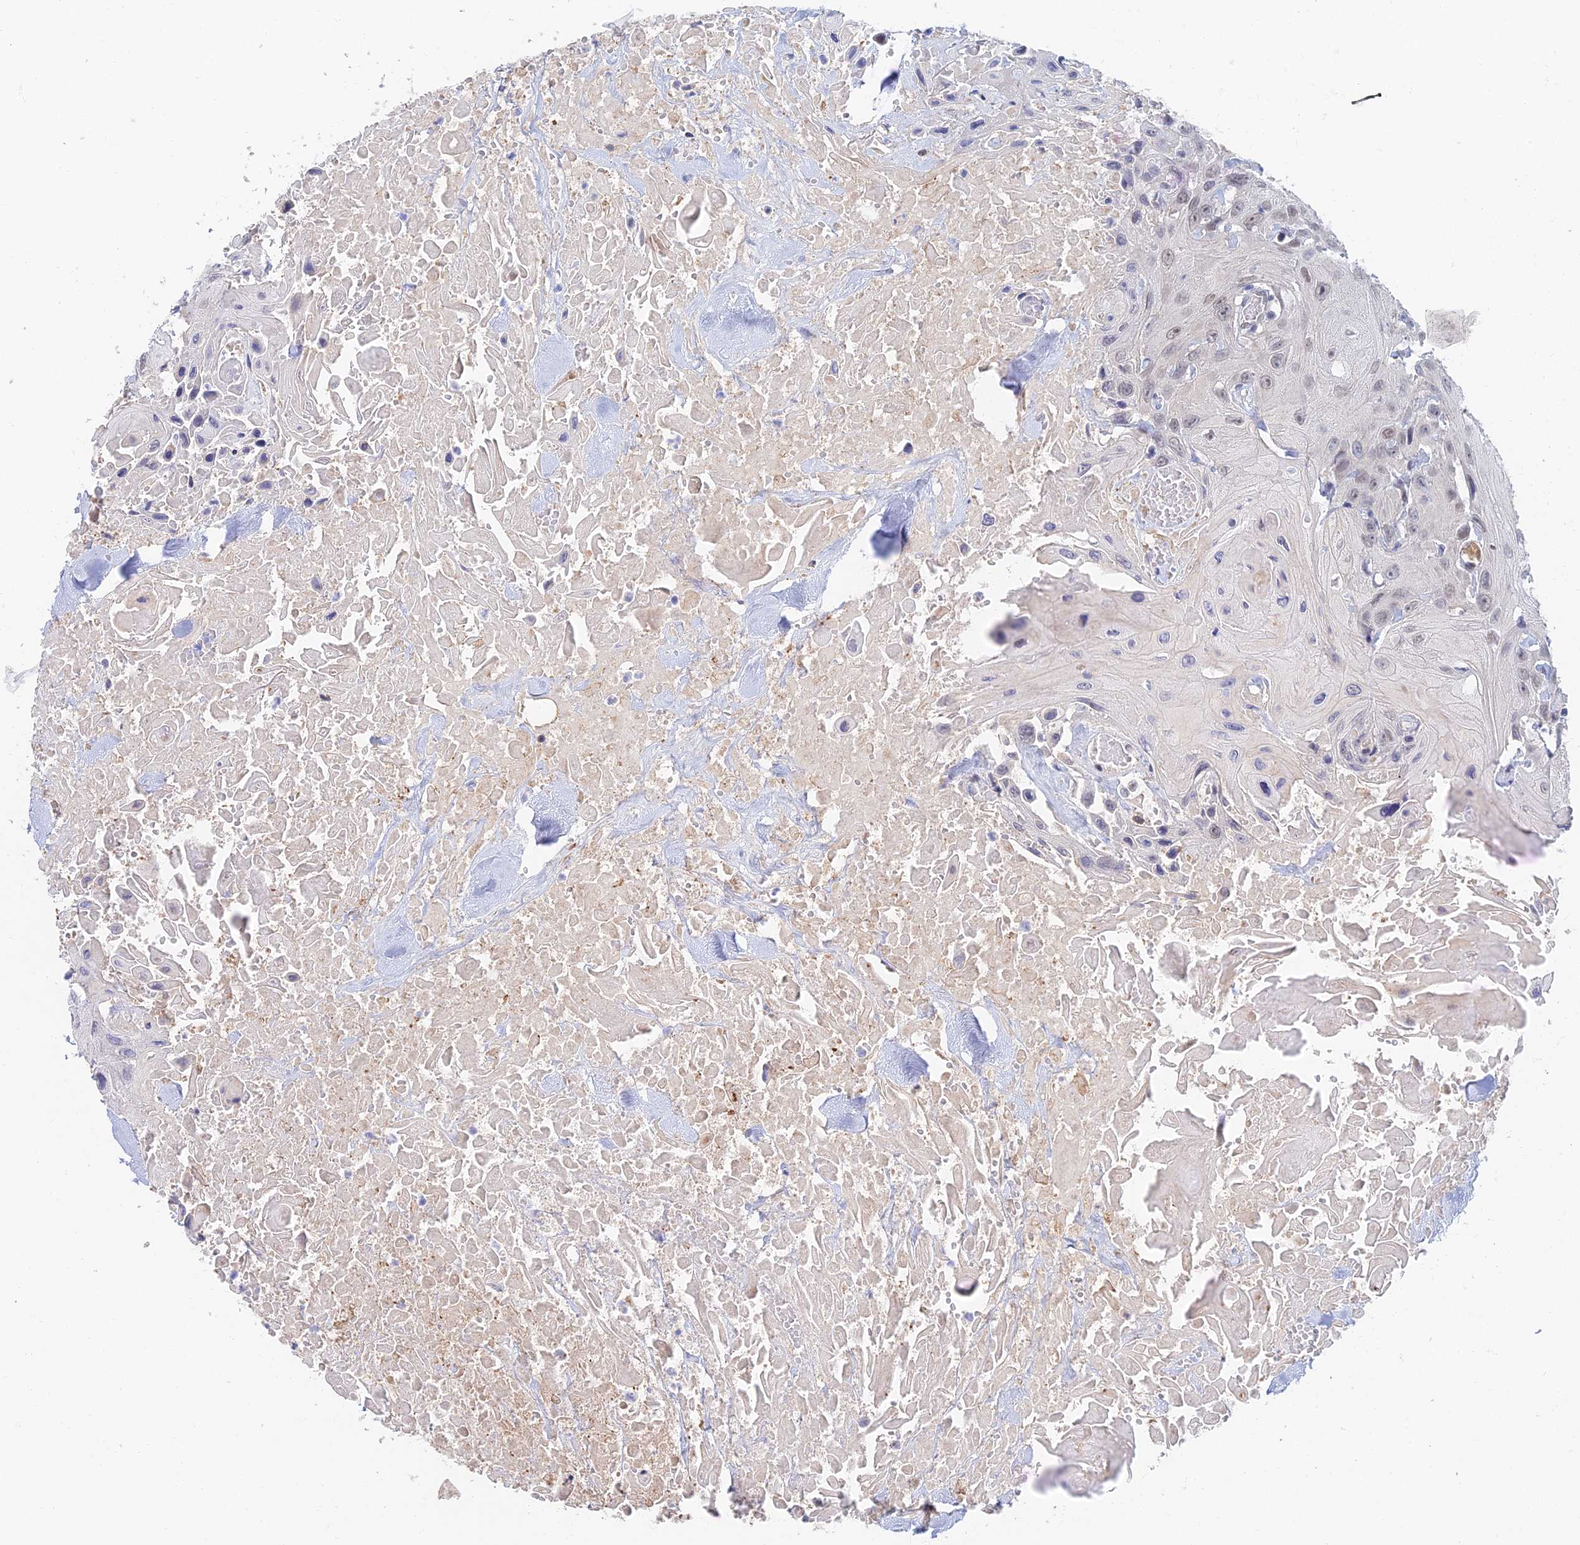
{"staining": {"intensity": "weak", "quantity": "<25%", "location": "nuclear"}, "tissue": "head and neck cancer", "cell_type": "Tumor cells", "image_type": "cancer", "snomed": [{"axis": "morphology", "description": "Squamous cell carcinoma, NOS"}, {"axis": "topography", "description": "Head-Neck"}], "caption": "Tumor cells are negative for brown protein staining in head and neck cancer.", "gene": "ZUP1", "patient": {"sex": "male", "age": 81}}